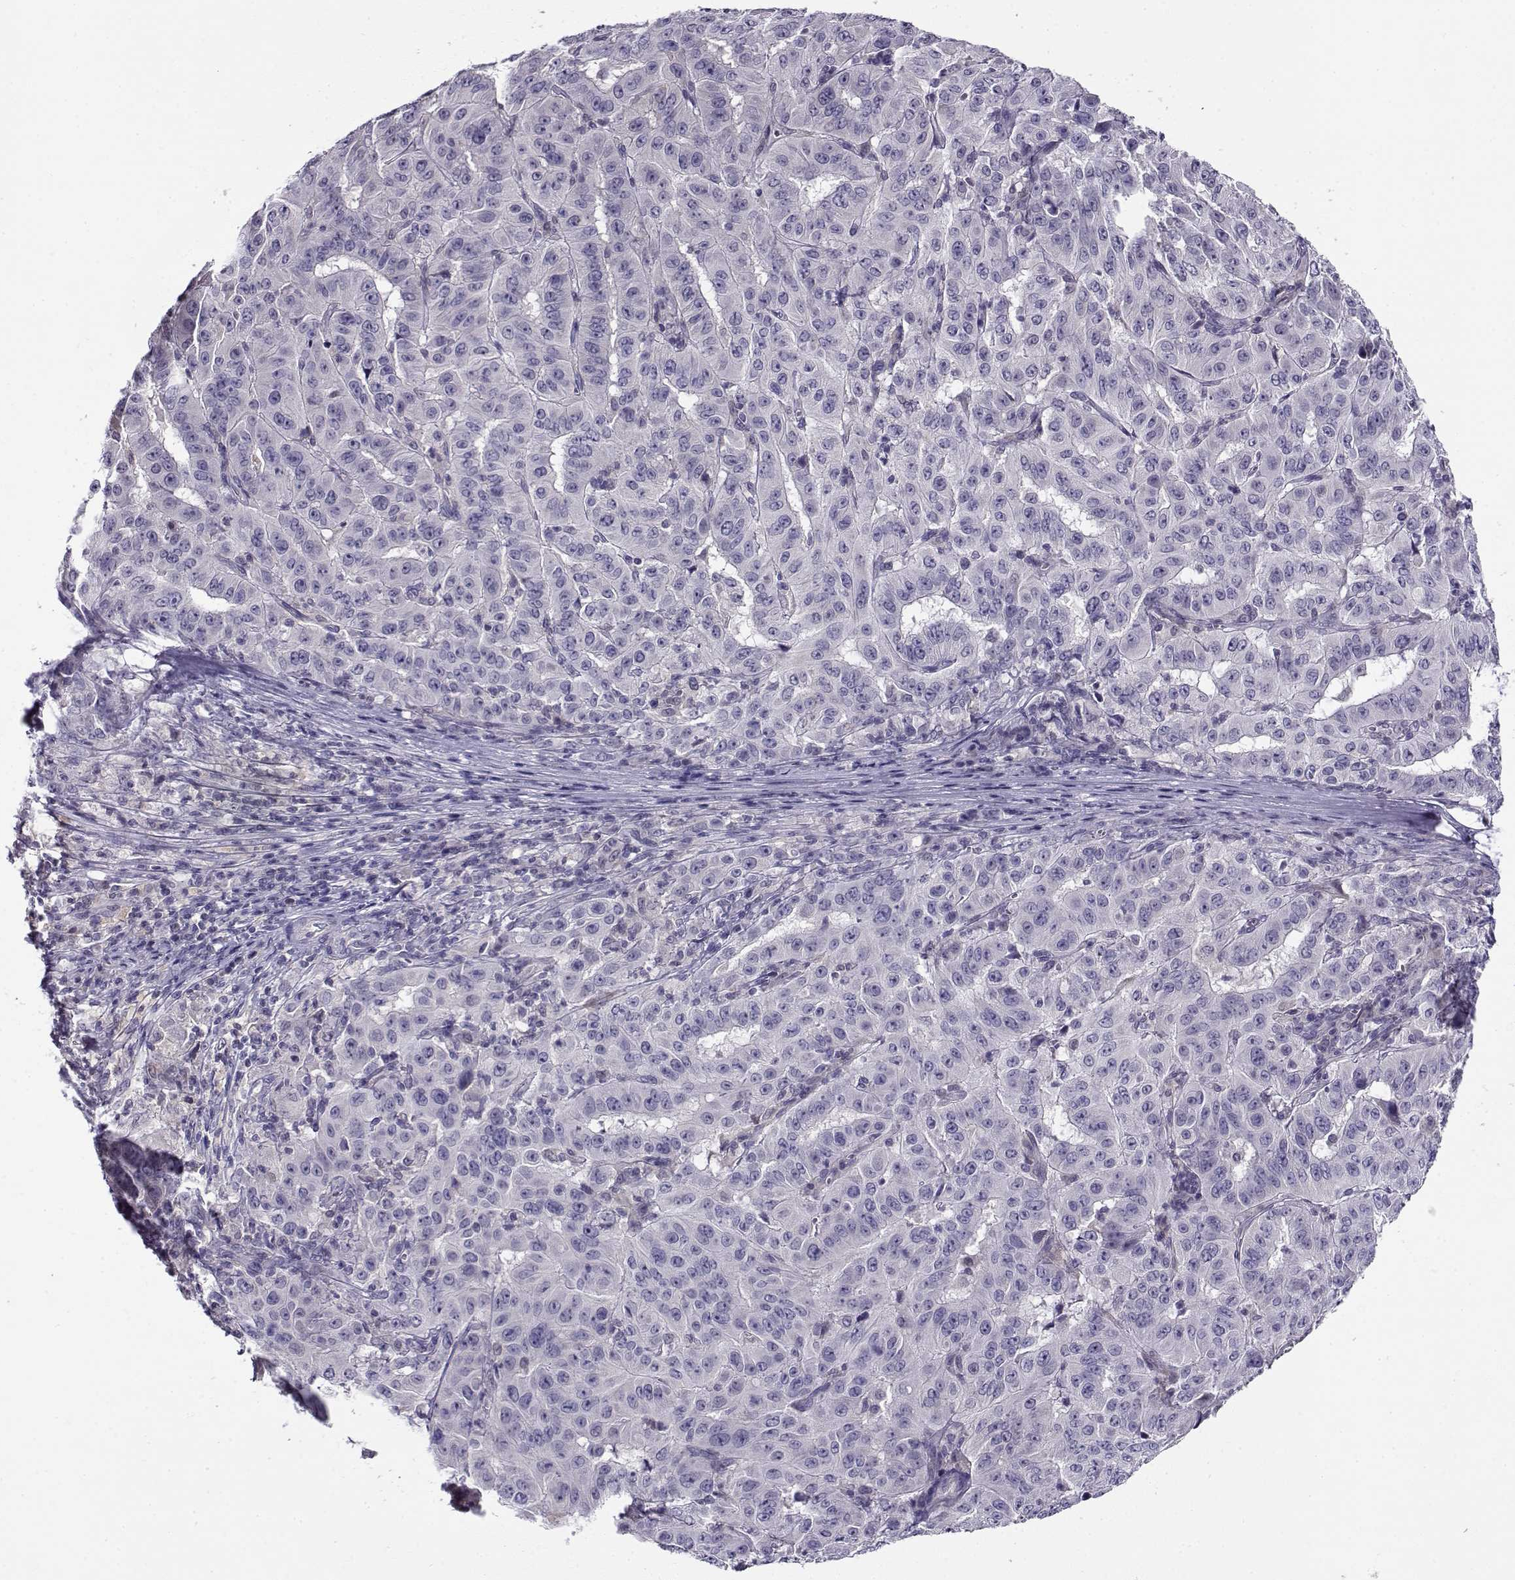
{"staining": {"intensity": "negative", "quantity": "none", "location": "none"}, "tissue": "pancreatic cancer", "cell_type": "Tumor cells", "image_type": "cancer", "snomed": [{"axis": "morphology", "description": "Adenocarcinoma, NOS"}, {"axis": "topography", "description": "Pancreas"}], "caption": "Histopathology image shows no protein staining in tumor cells of pancreatic adenocarcinoma tissue.", "gene": "FEZF1", "patient": {"sex": "male", "age": 63}}